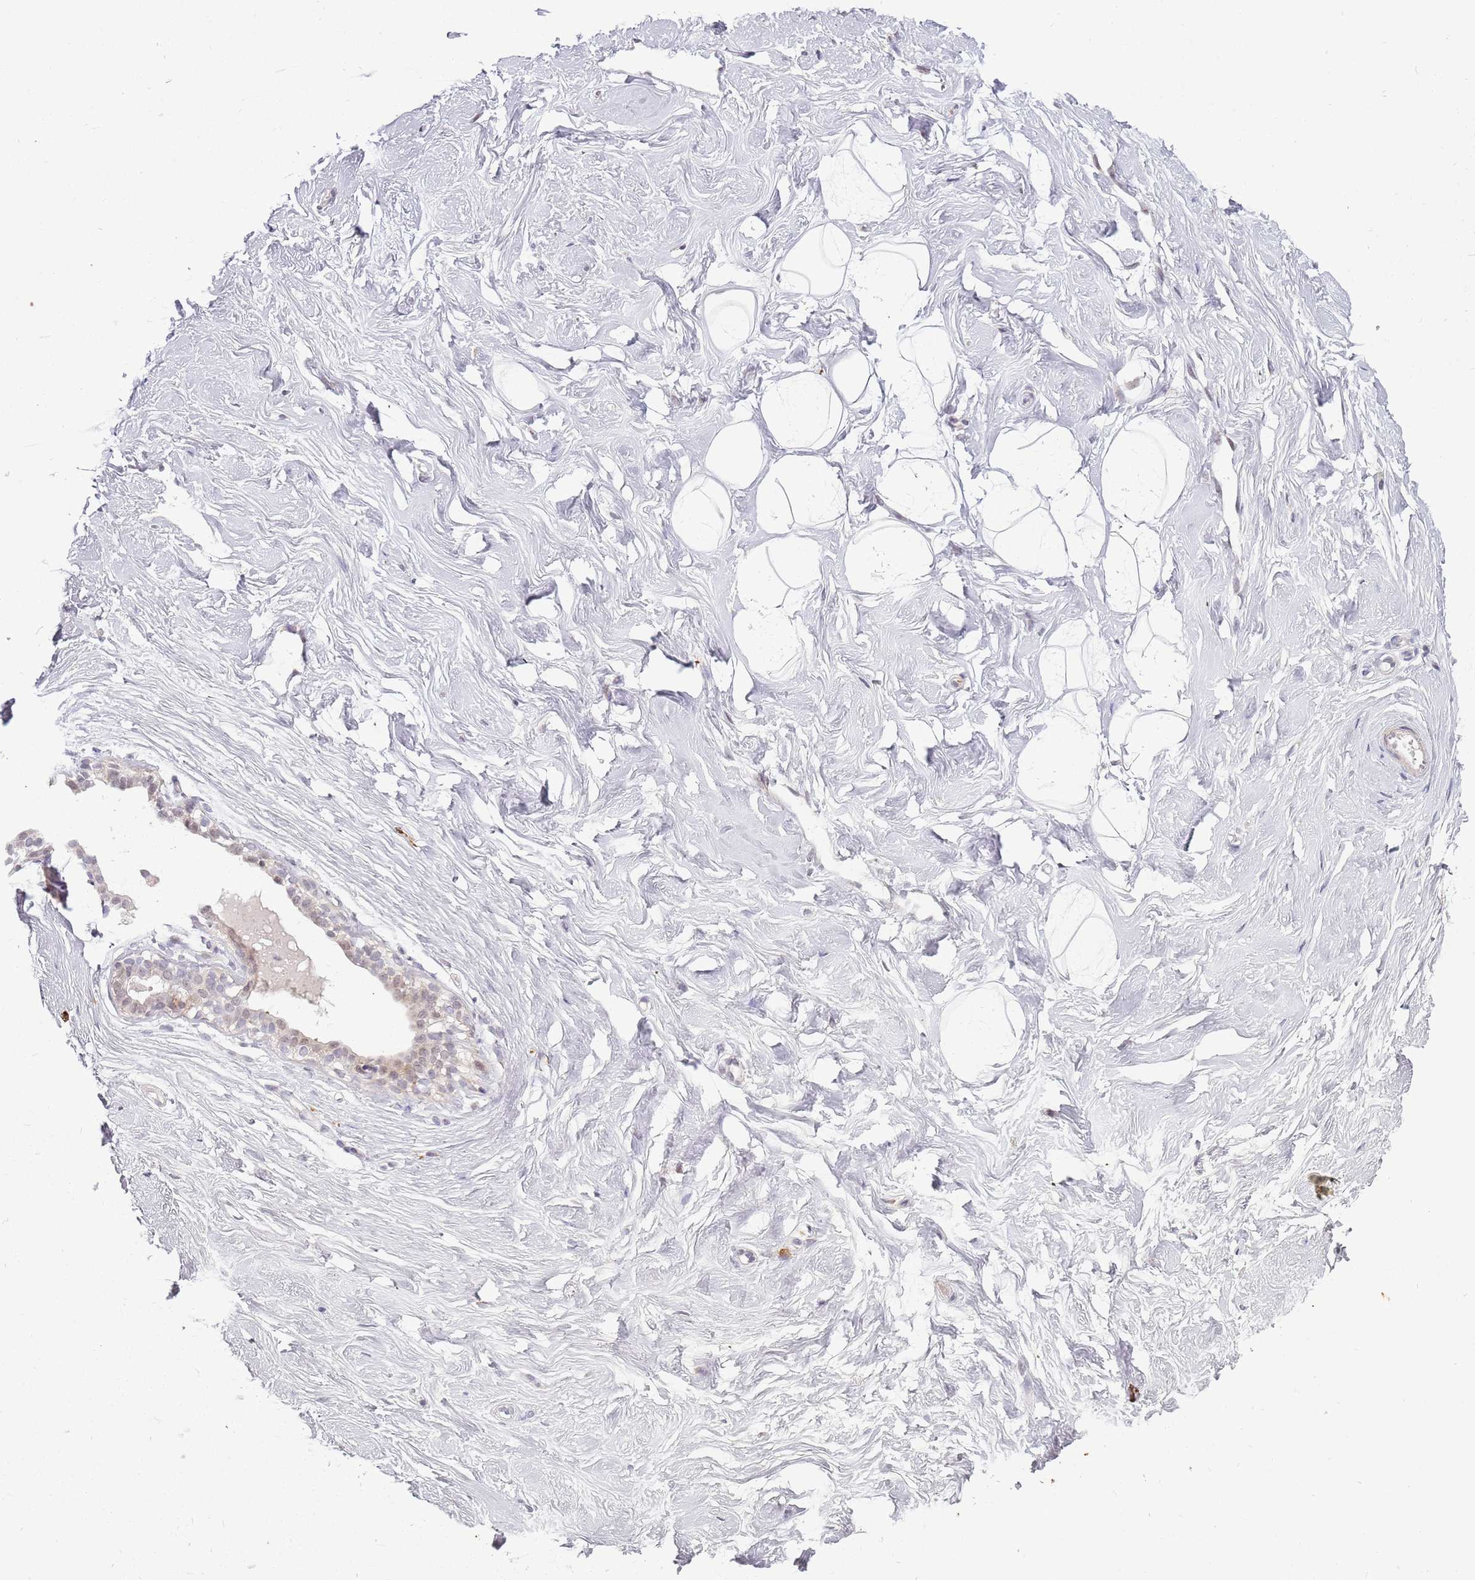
{"staining": {"intensity": "negative", "quantity": "none", "location": "none"}, "tissue": "breast", "cell_type": "Adipocytes", "image_type": "normal", "snomed": [{"axis": "morphology", "description": "Normal tissue, NOS"}, {"axis": "morphology", "description": "Adenoma, NOS"}, {"axis": "topography", "description": "Breast"}], "caption": "Breast stained for a protein using immunohistochemistry shows no positivity adipocytes.", "gene": "BARD1", "patient": {"sex": "female", "age": 23}}